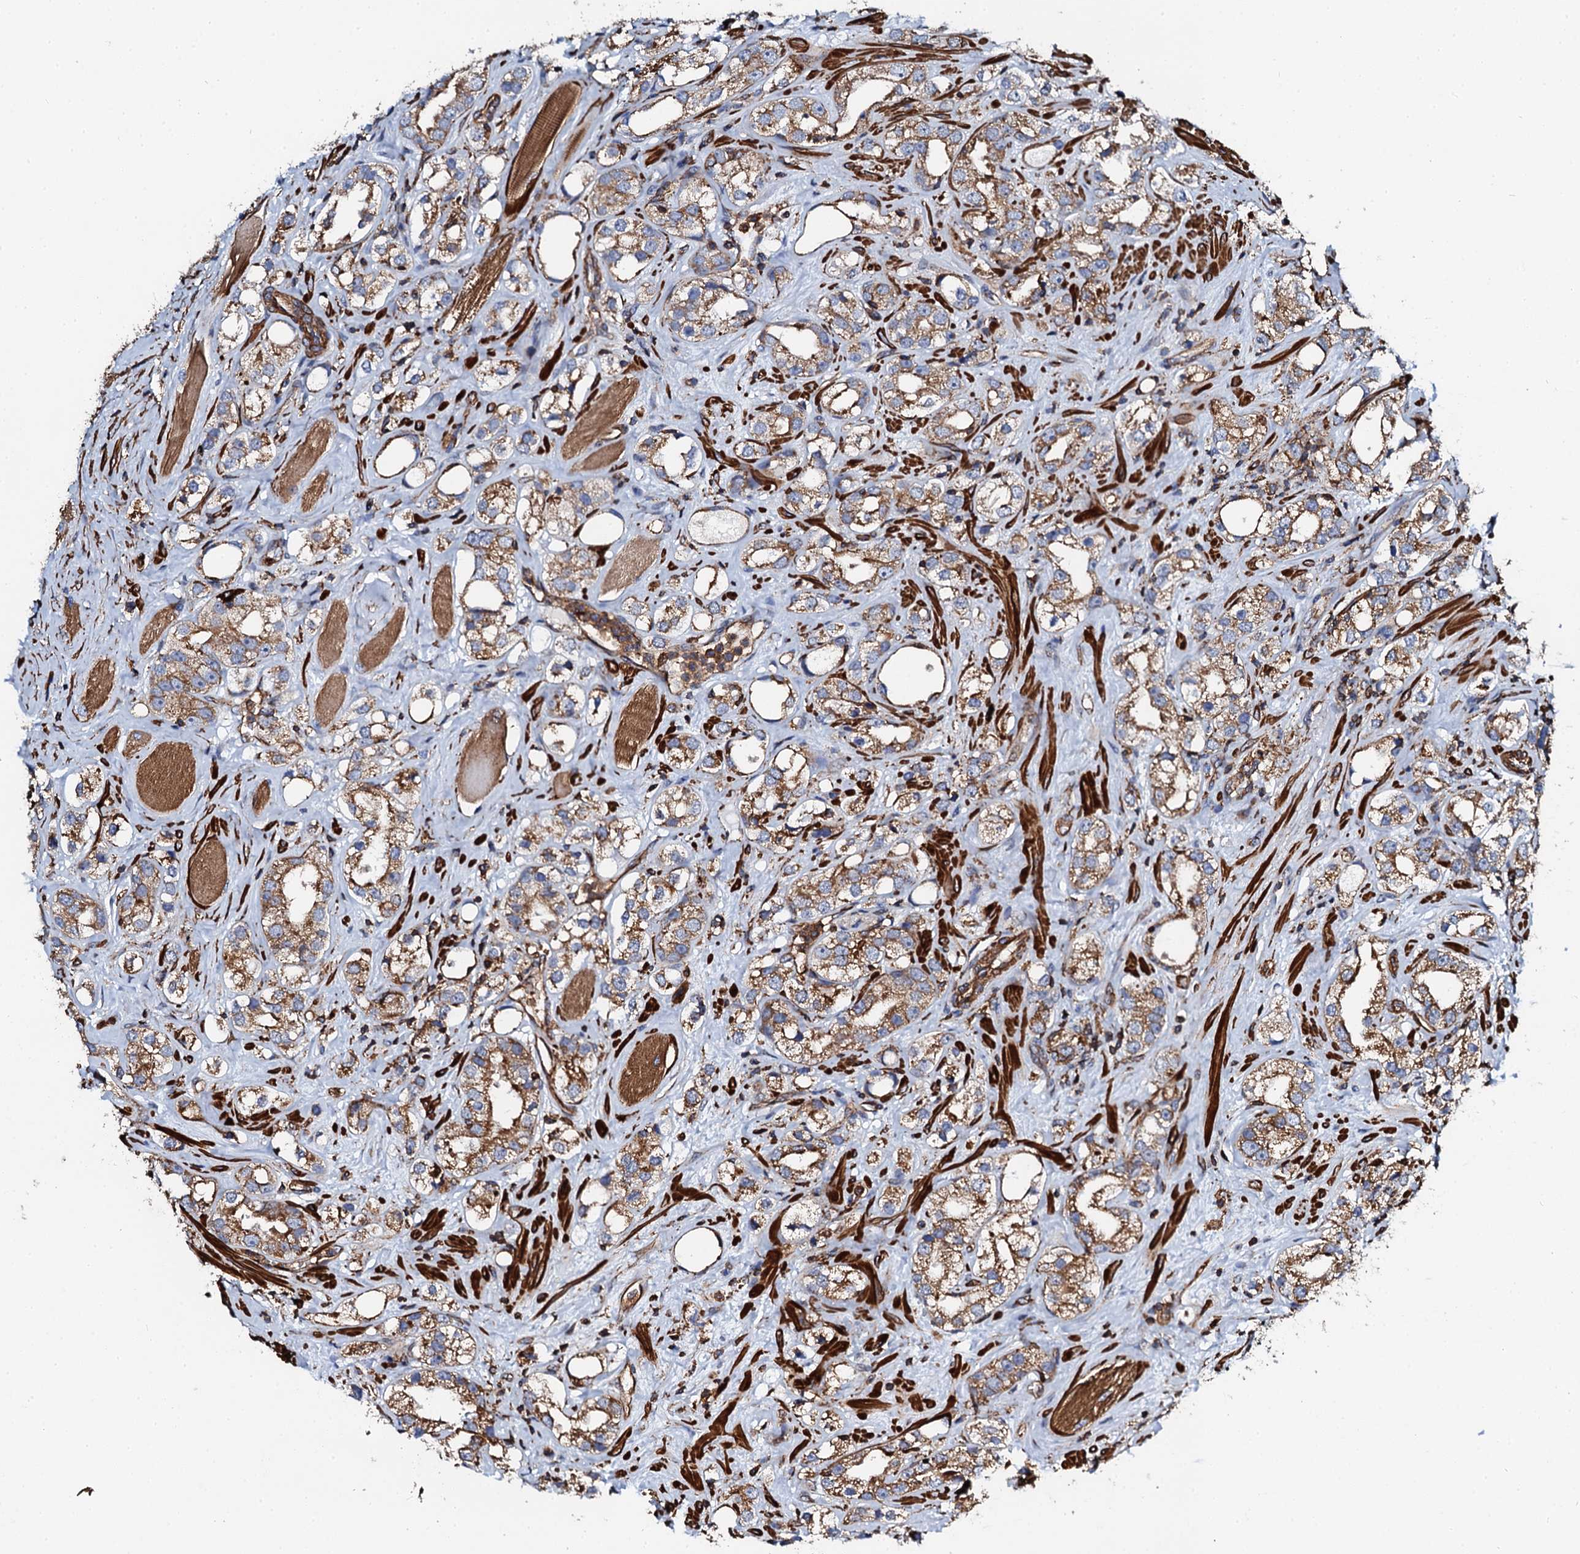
{"staining": {"intensity": "moderate", "quantity": ">75%", "location": "cytoplasmic/membranous"}, "tissue": "prostate cancer", "cell_type": "Tumor cells", "image_type": "cancer", "snomed": [{"axis": "morphology", "description": "Adenocarcinoma, NOS"}, {"axis": "topography", "description": "Prostate"}], "caption": "Prostate cancer (adenocarcinoma) was stained to show a protein in brown. There is medium levels of moderate cytoplasmic/membranous positivity in about >75% of tumor cells.", "gene": "INTS10", "patient": {"sex": "male", "age": 79}}